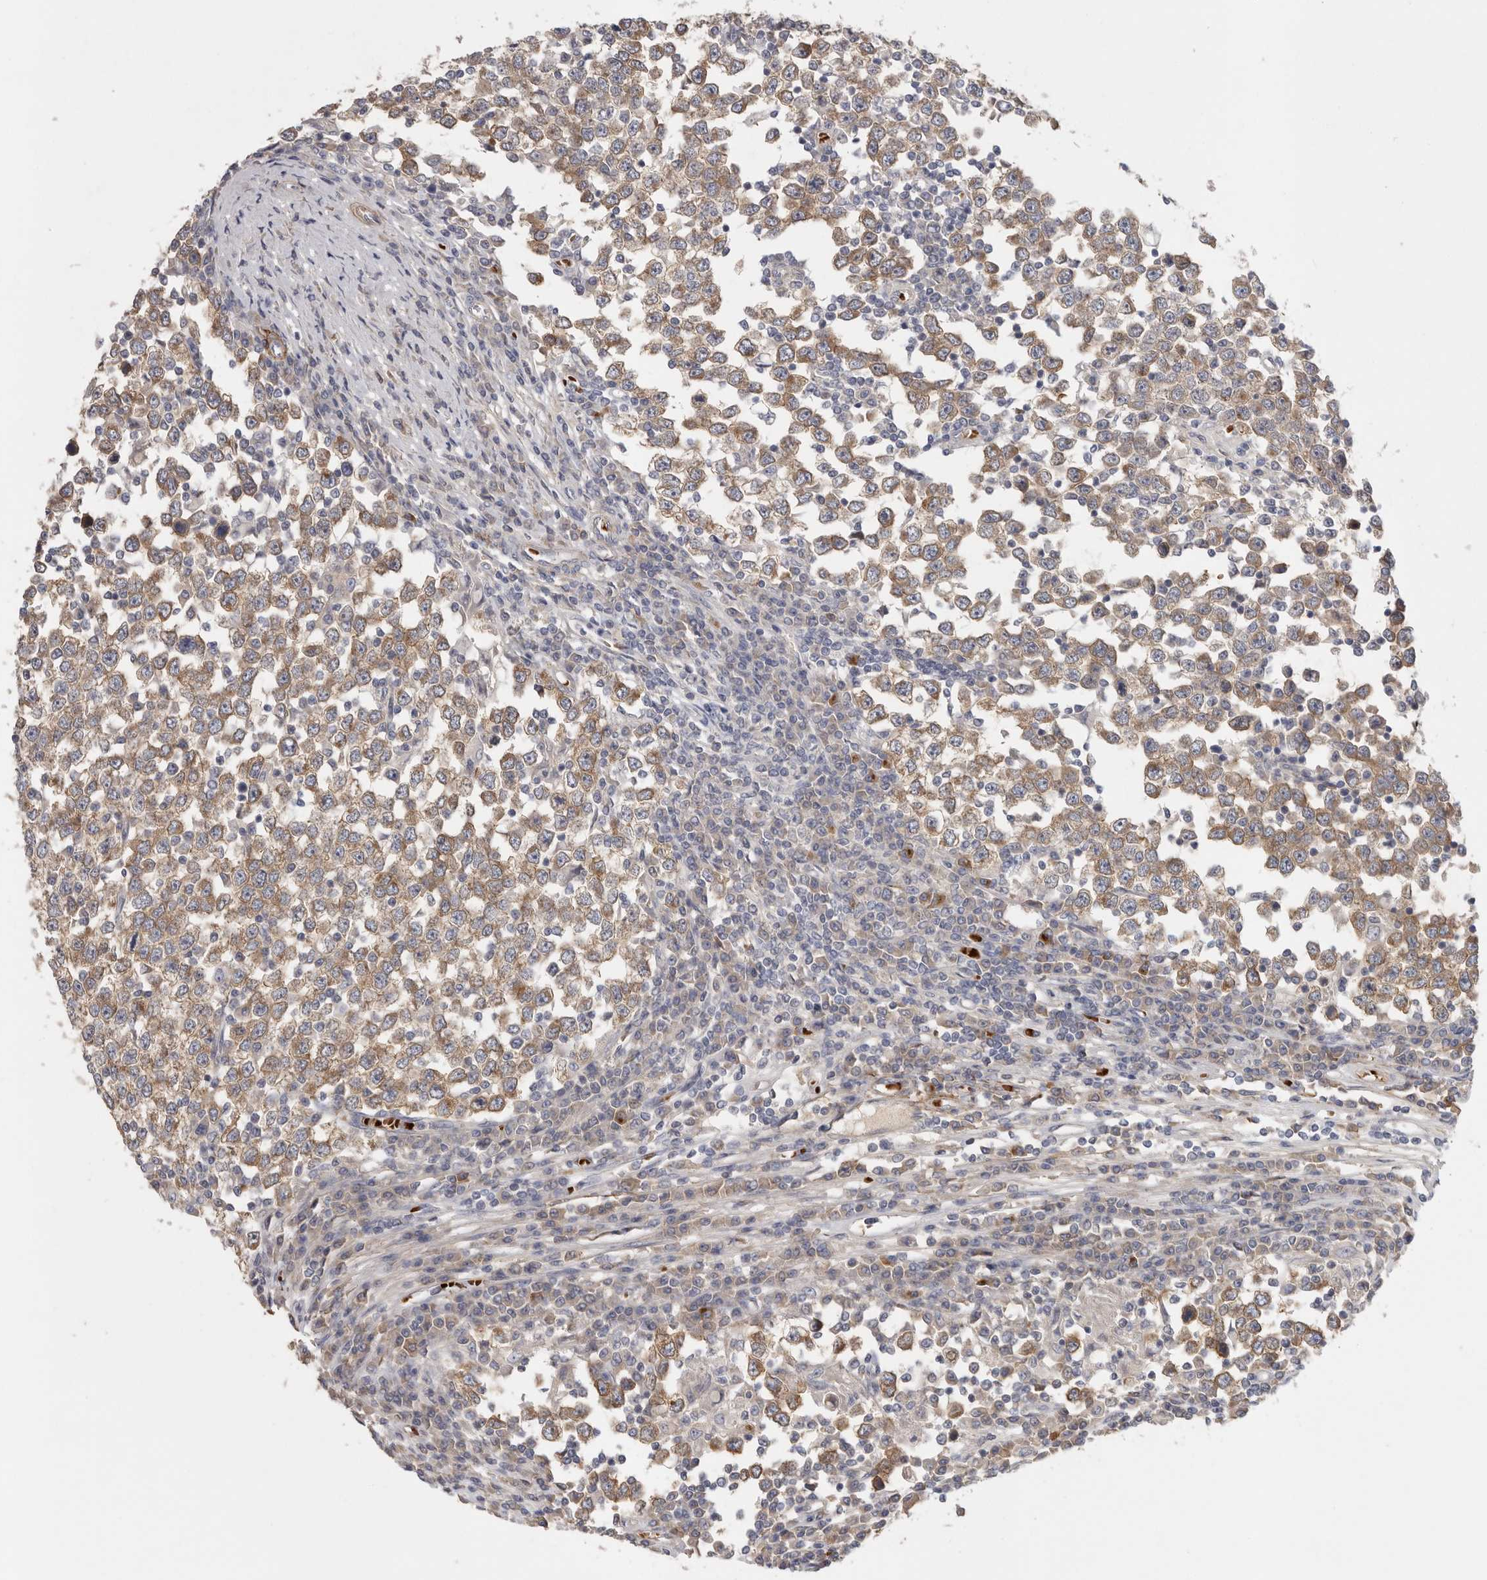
{"staining": {"intensity": "moderate", "quantity": ">75%", "location": "cytoplasmic/membranous"}, "tissue": "testis cancer", "cell_type": "Tumor cells", "image_type": "cancer", "snomed": [{"axis": "morphology", "description": "Seminoma, NOS"}, {"axis": "topography", "description": "Testis"}], "caption": "Testis seminoma stained with a protein marker reveals moderate staining in tumor cells.", "gene": "CFAP298", "patient": {"sex": "male", "age": 65}}